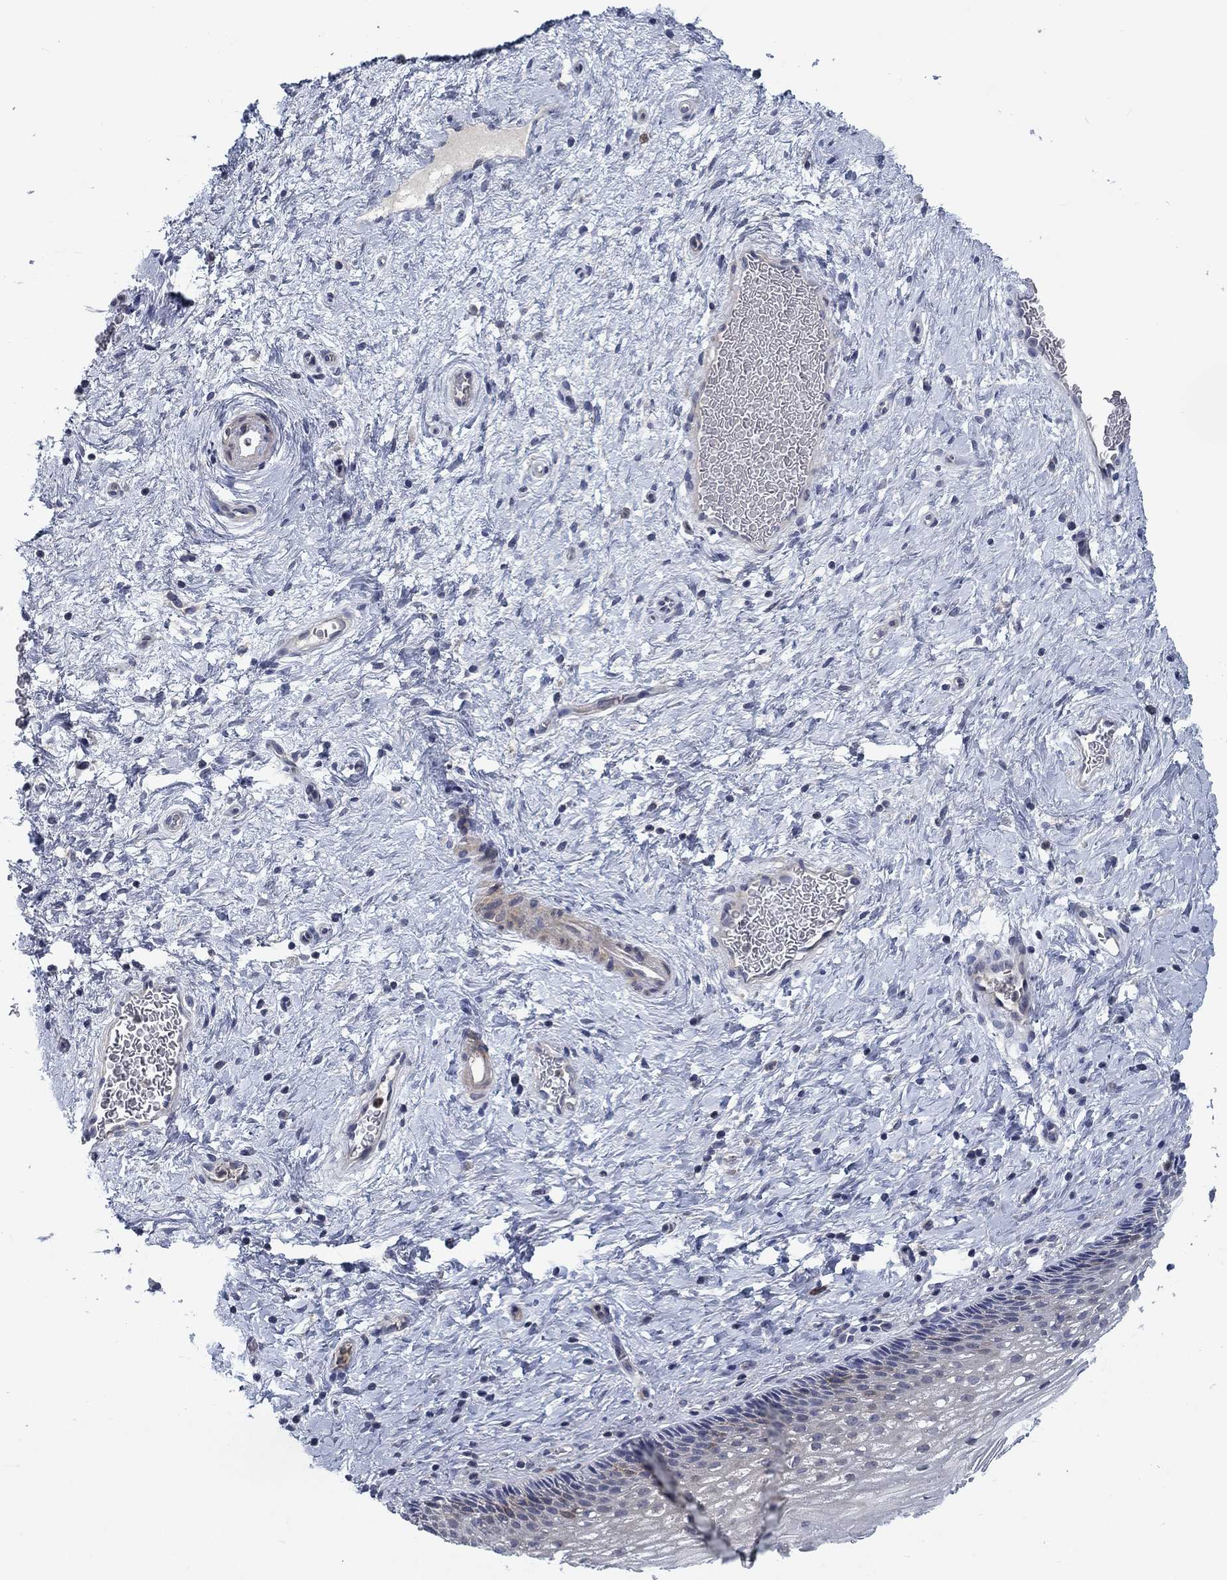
{"staining": {"intensity": "negative", "quantity": "none", "location": "none"}, "tissue": "cervix", "cell_type": "Glandular cells", "image_type": "normal", "snomed": [{"axis": "morphology", "description": "Normal tissue, NOS"}, {"axis": "topography", "description": "Cervix"}], "caption": "This is a histopathology image of immunohistochemistry staining of unremarkable cervix, which shows no staining in glandular cells. The staining is performed using DAB brown chromogen with nuclei counter-stained in using hematoxylin.", "gene": "KIF15", "patient": {"sex": "female", "age": 34}}